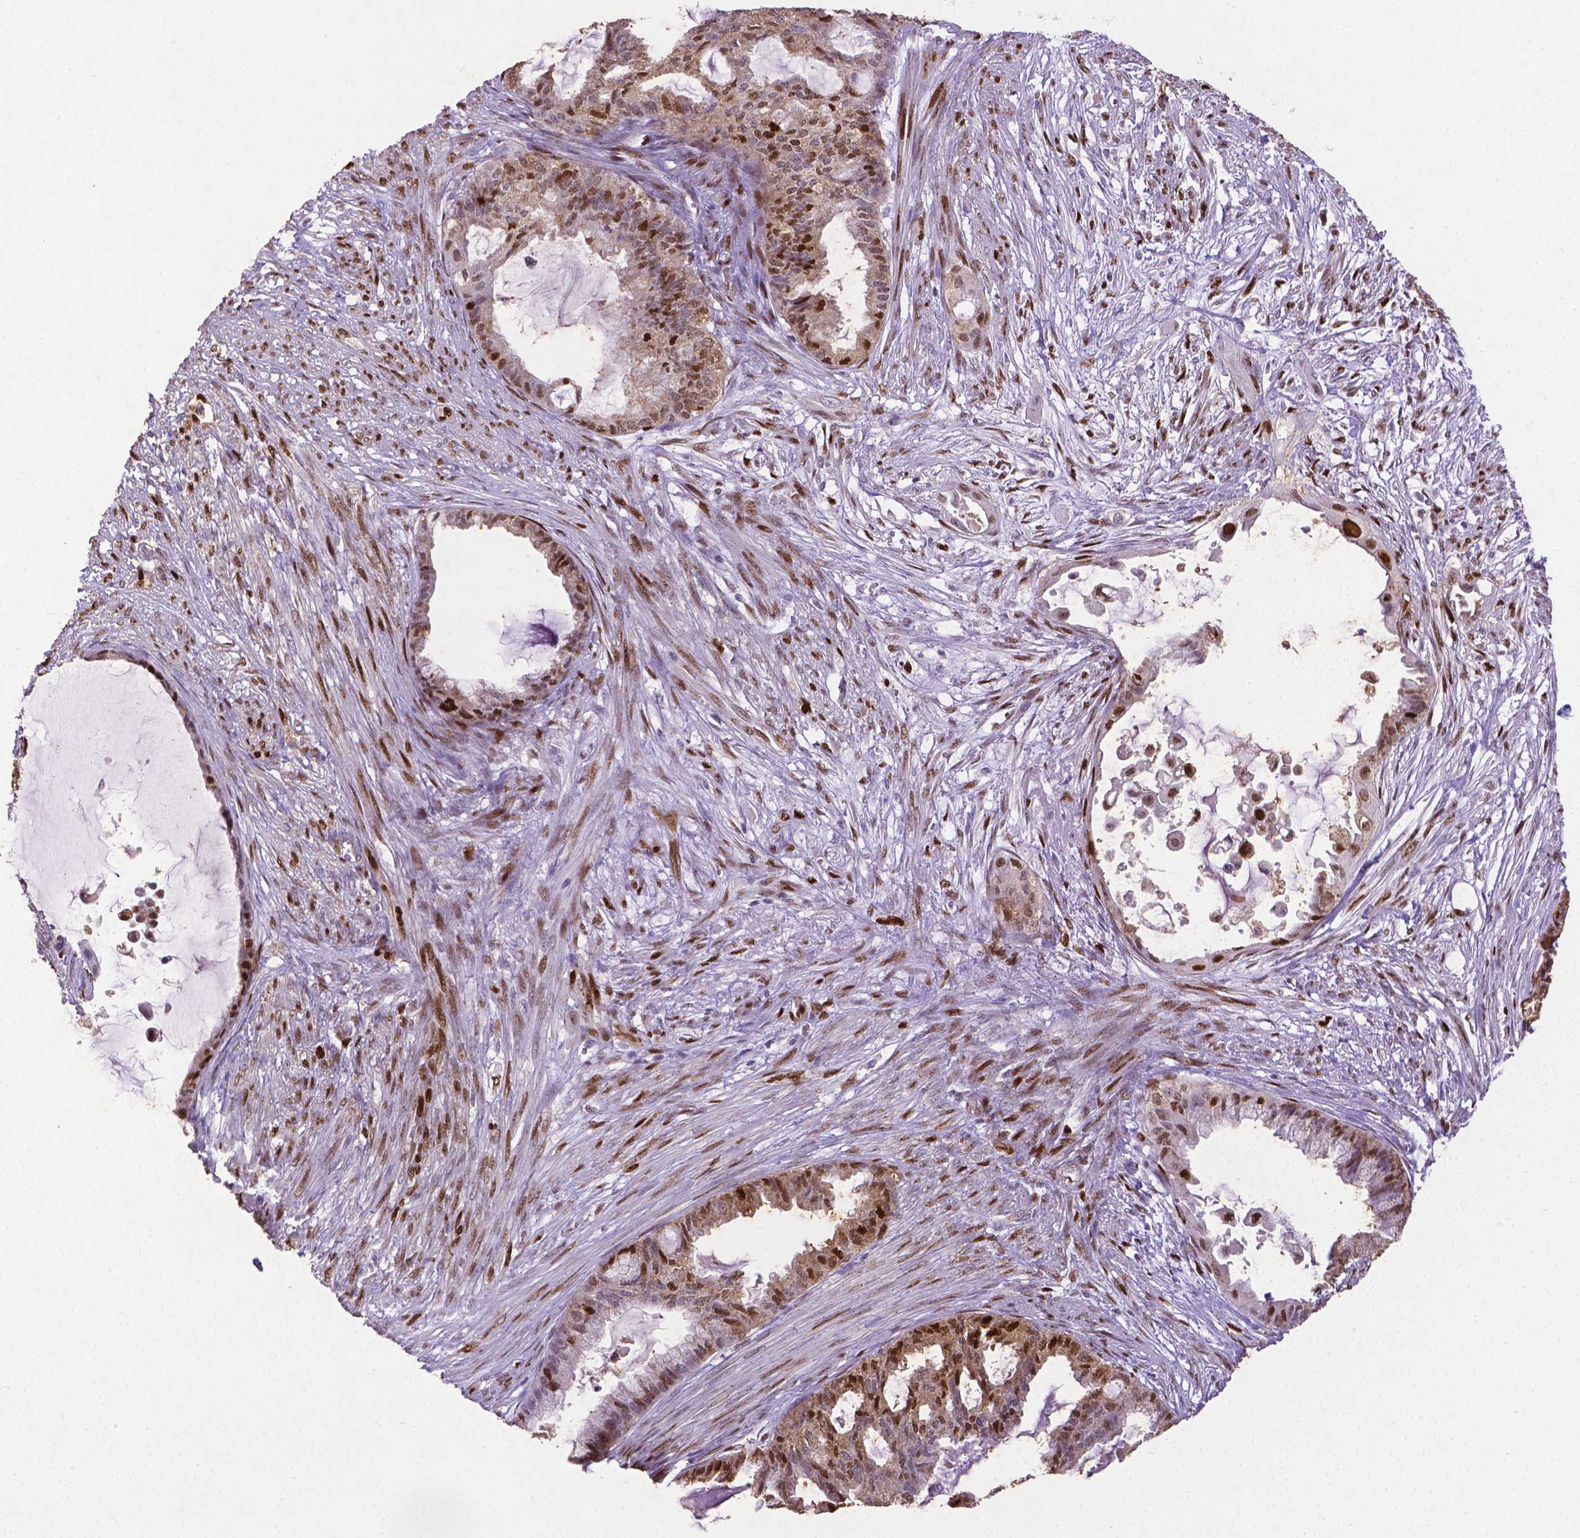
{"staining": {"intensity": "moderate", "quantity": ">75%", "location": "nuclear"}, "tissue": "endometrial cancer", "cell_type": "Tumor cells", "image_type": "cancer", "snomed": [{"axis": "morphology", "description": "Adenocarcinoma, NOS"}, {"axis": "topography", "description": "Endometrium"}], "caption": "Immunohistochemistry (IHC) histopathology image of human adenocarcinoma (endometrial) stained for a protein (brown), which displays medium levels of moderate nuclear expression in approximately >75% of tumor cells.", "gene": "CDKN1A", "patient": {"sex": "female", "age": 86}}